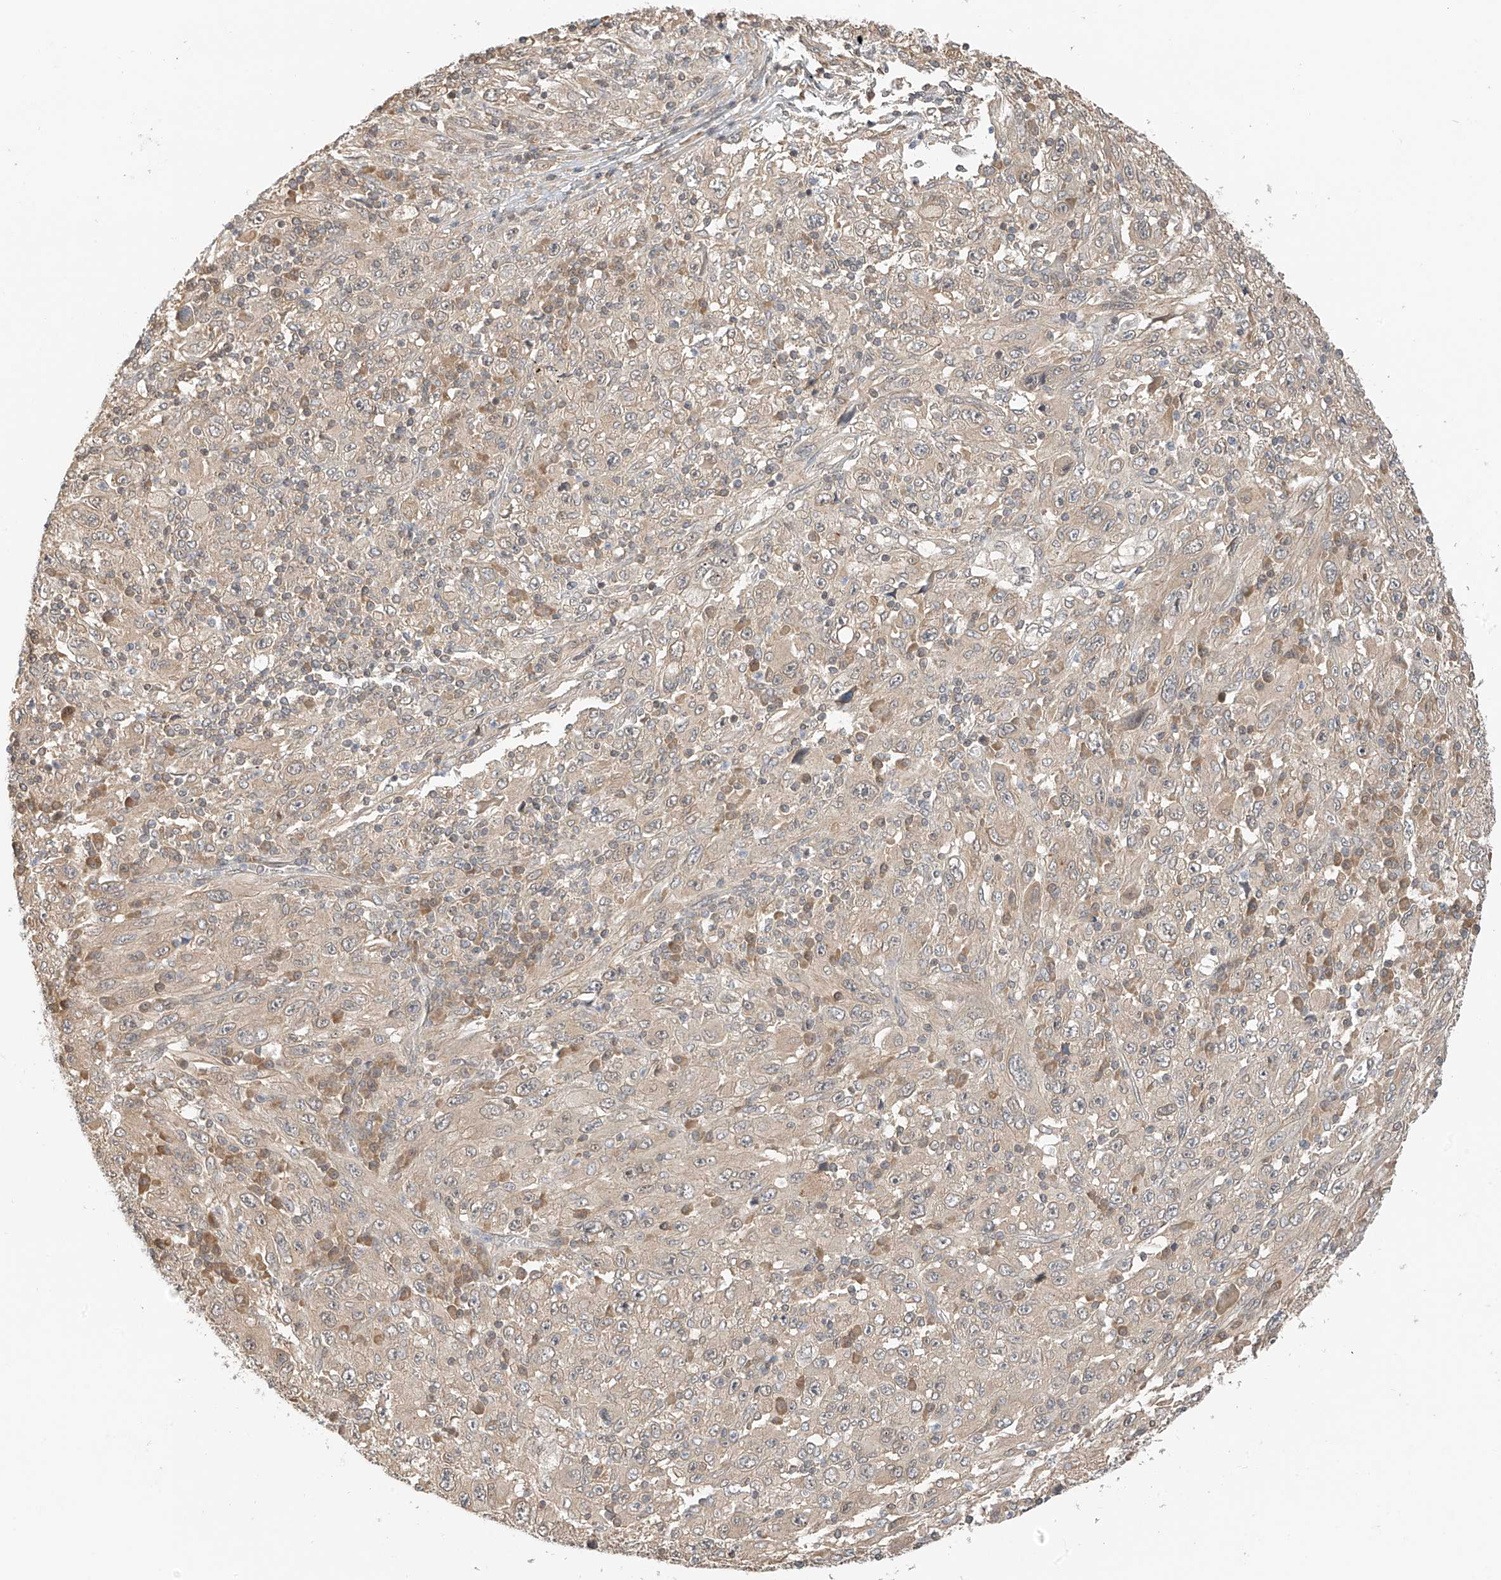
{"staining": {"intensity": "weak", "quantity": ">75%", "location": "cytoplasmic/membranous"}, "tissue": "melanoma", "cell_type": "Tumor cells", "image_type": "cancer", "snomed": [{"axis": "morphology", "description": "Malignant melanoma, Metastatic site"}, {"axis": "topography", "description": "Skin"}], "caption": "Weak cytoplasmic/membranous positivity is present in about >75% of tumor cells in malignant melanoma (metastatic site).", "gene": "PPA2", "patient": {"sex": "female", "age": 56}}